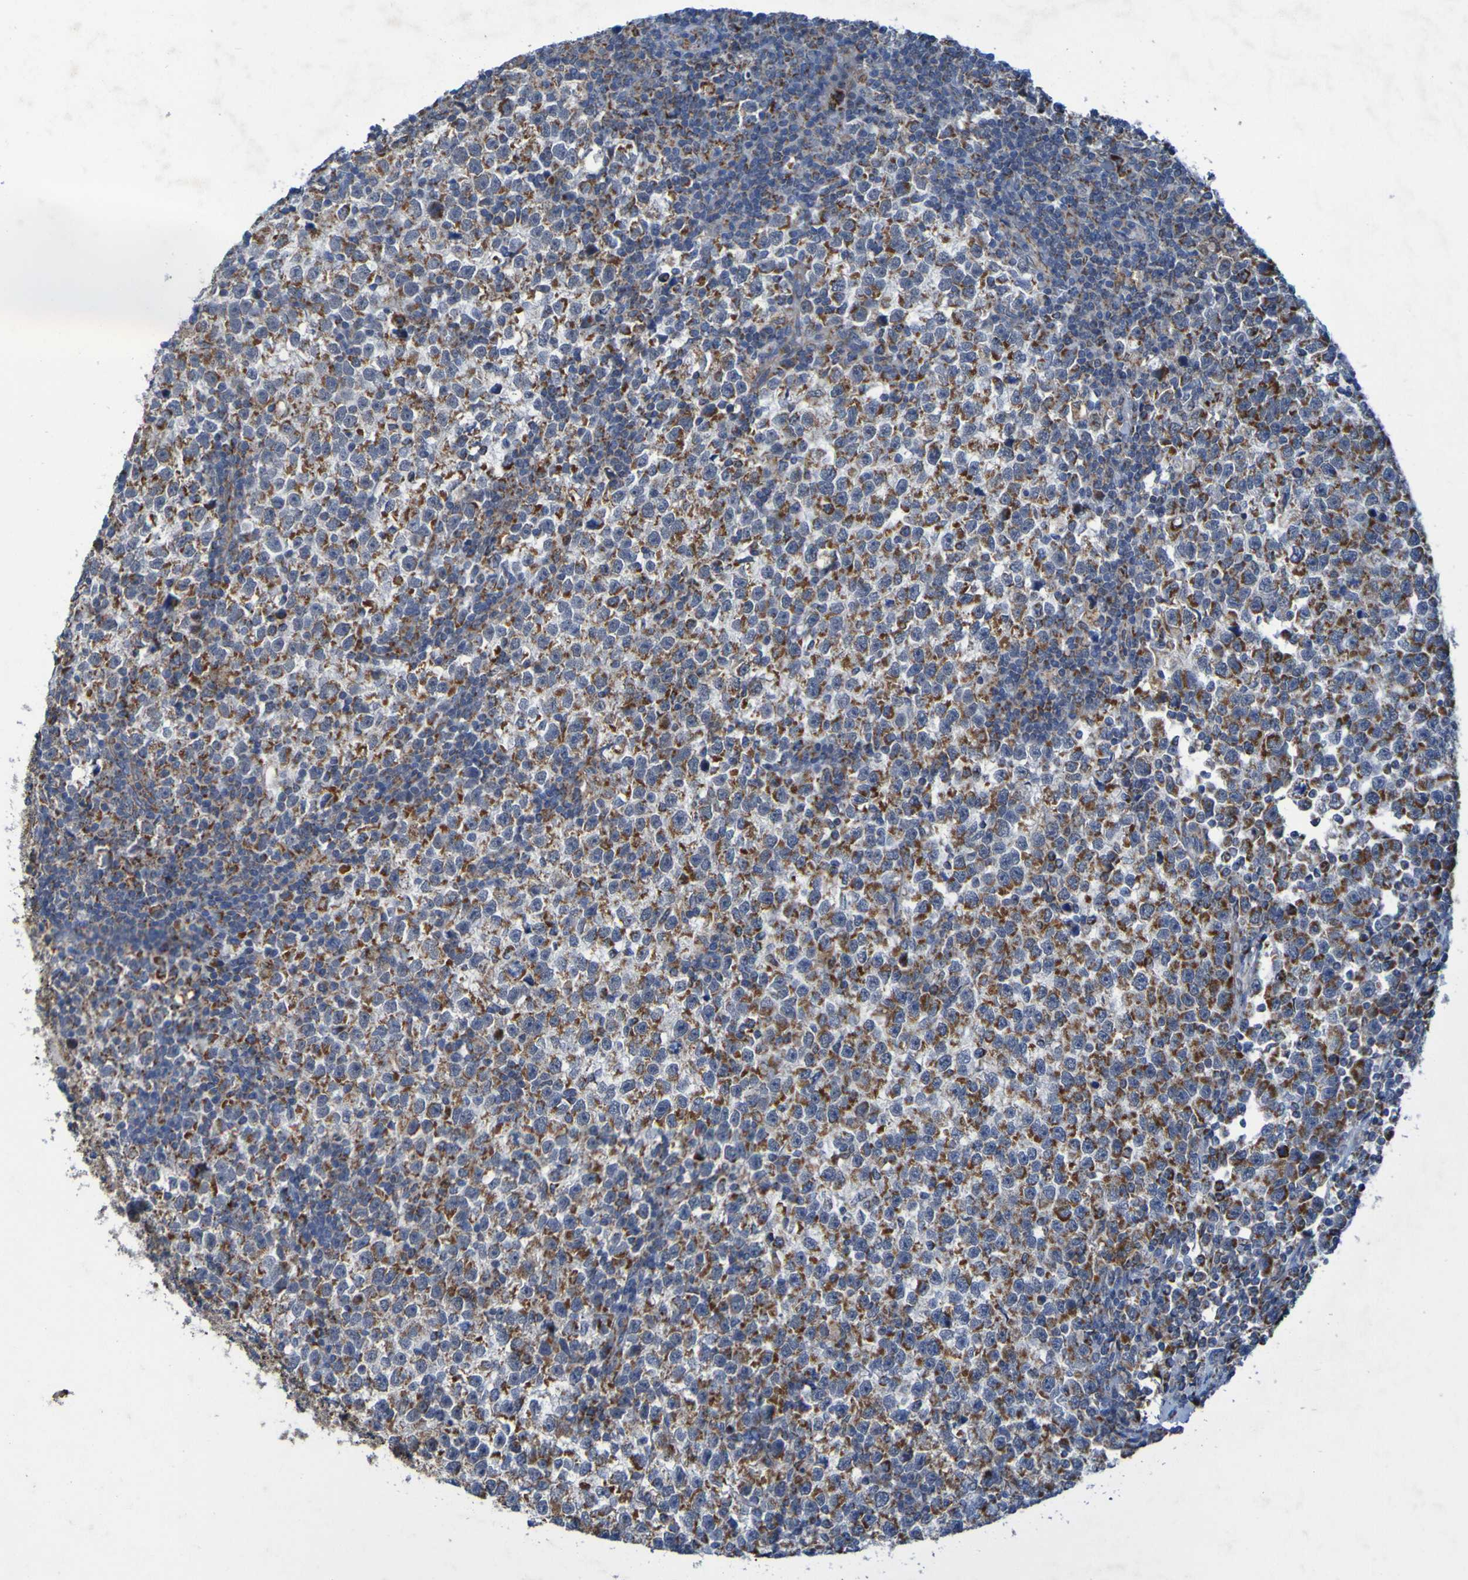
{"staining": {"intensity": "strong", "quantity": "25%-75%", "location": "cytoplasmic/membranous"}, "tissue": "testis cancer", "cell_type": "Tumor cells", "image_type": "cancer", "snomed": [{"axis": "morphology", "description": "Seminoma, NOS"}, {"axis": "topography", "description": "Testis"}], "caption": "Strong cytoplasmic/membranous expression is appreciated in approximately 25%-75% of tumor cells in testis cancer. The staining was performed using DAB, with brown indicating positive protein expression. Nuclei are stained blue with hematoxylin.", "gene": "CCDC51", "patient": {"sex": "male", "age": 43}}